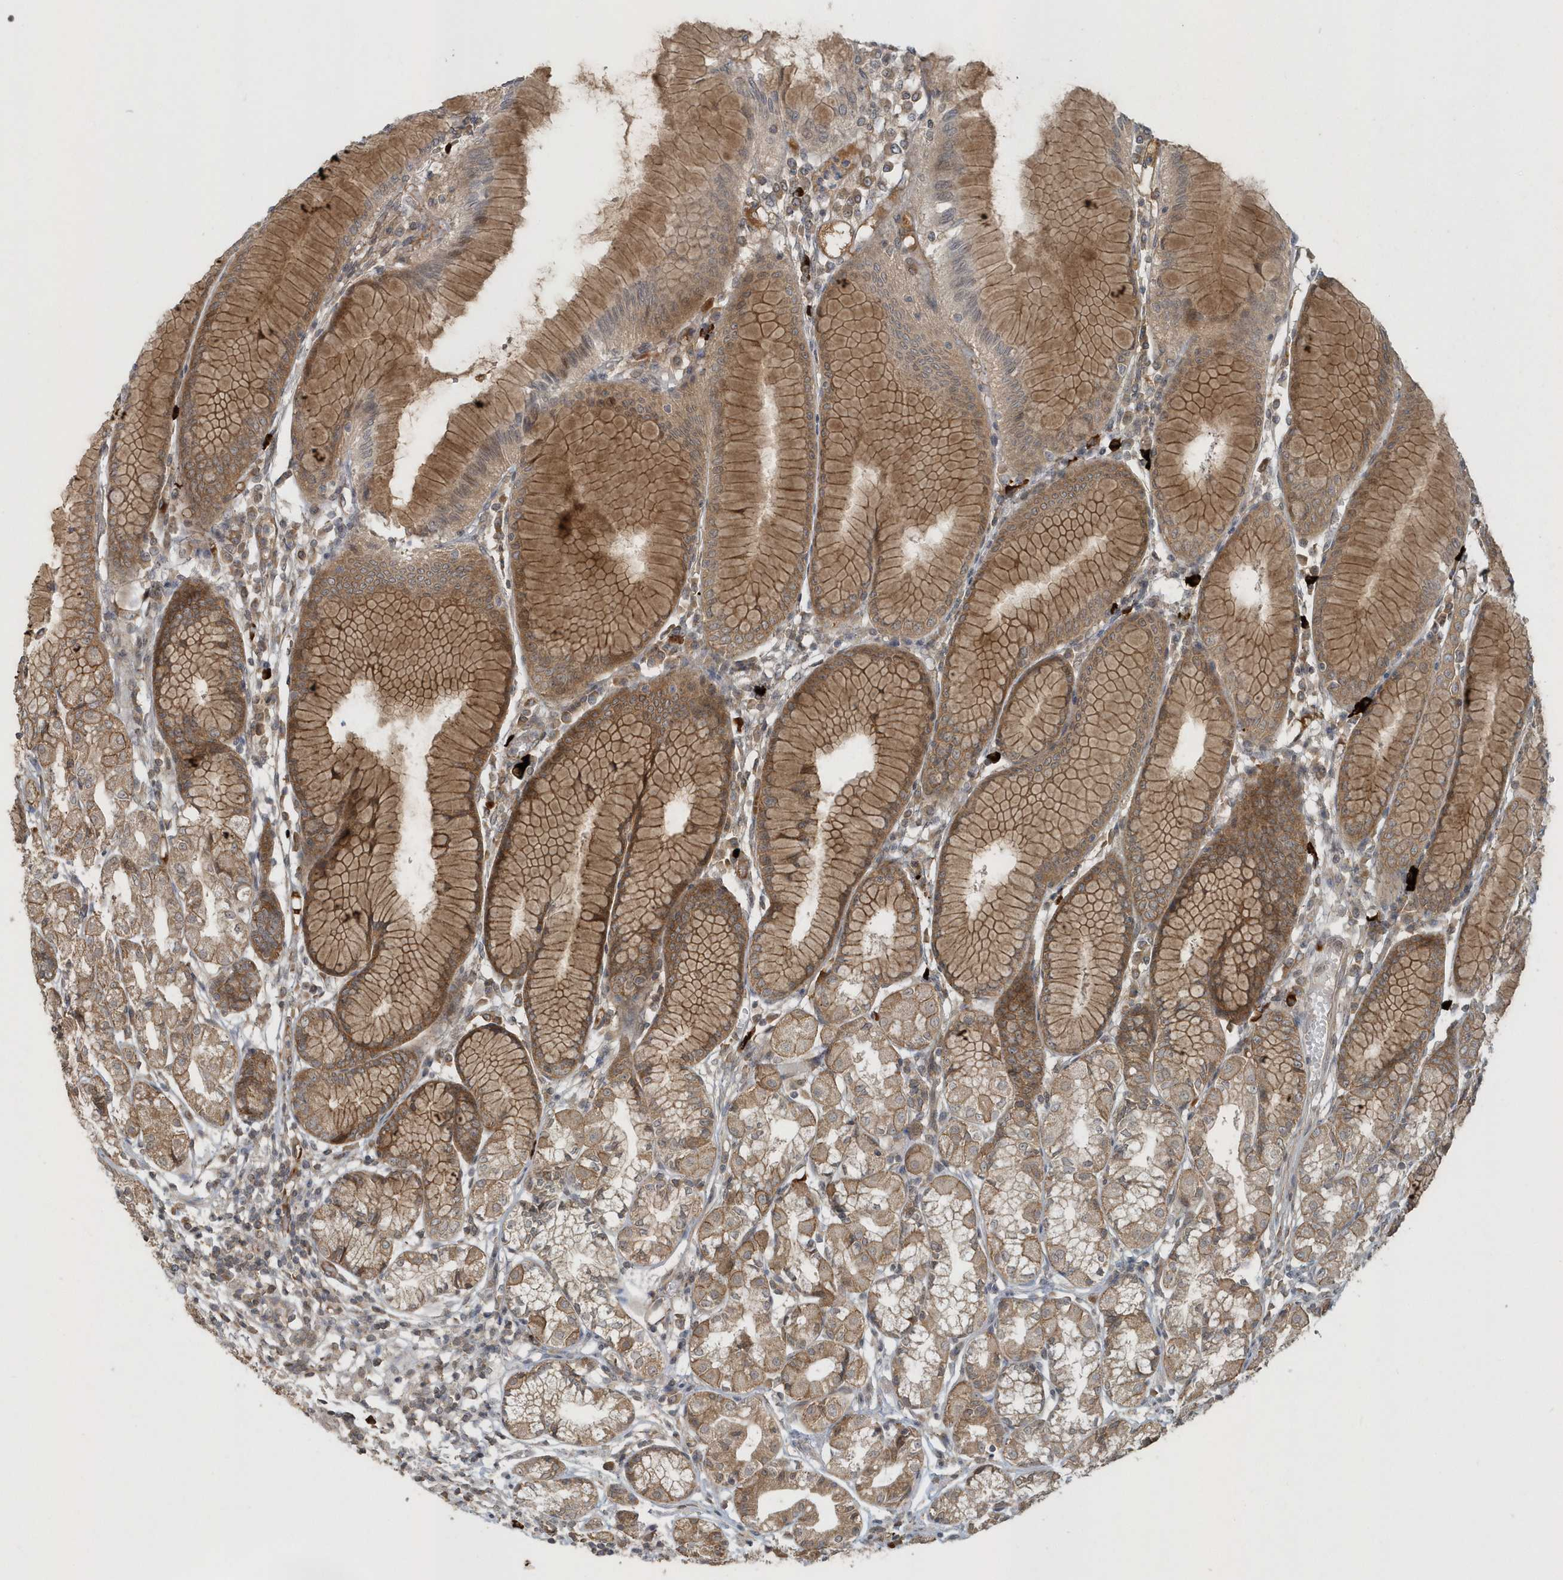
{"staining": {"intensity": "moderate", "quantity": ">75%", "location": "cytoplasmic/membranous"}, "tissue": "stomach", "cell_type": "Glandular cells", "image_type": "normal", "snomed": [{"axis": "morphology", "description": "Normal tissue, NOS"}, {"axis": "topography", "description": "Stomach"}], "caption": "Immunohistochemistry (IHC) image of benign stomach stained for a protein (brown), which reveals medium levels of moderate cytoplasmic/membranous positivity in about >75% of glandular cells.", "gene": "STIM2", "patient": {"sex": "female", "age": 57}}